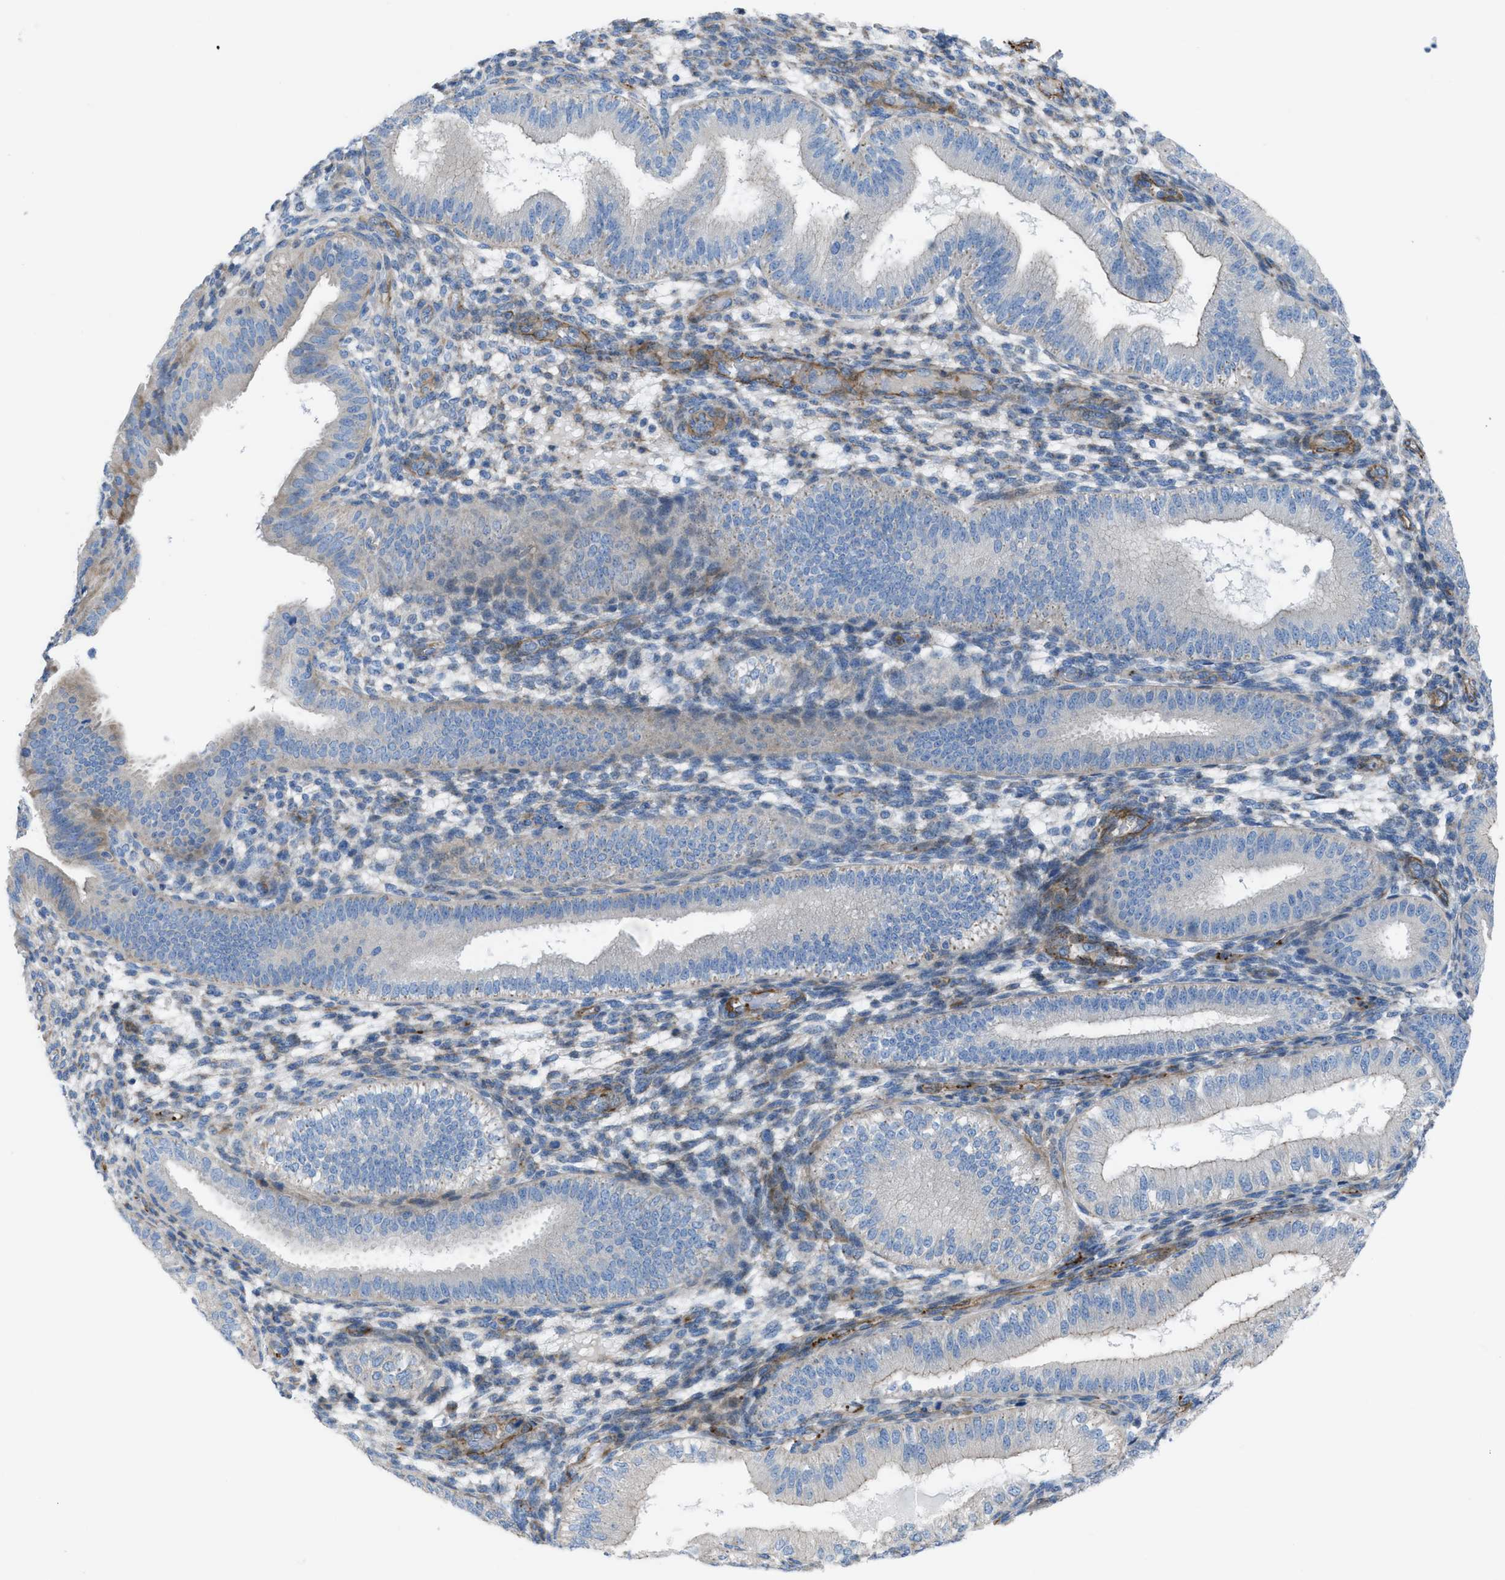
{"staining": {"intensity": "moderate", "quantity": "<25%", "location": "cytoplasmic/membranous"}, "tissue": "endometrium", "cell_type": "Cells in endometrial stroma", "image_type": "normal", "snomed": [{"axis": "morphology", "description": "Normal tissue, NOS"}, {"axis": "topography", "description": "Endometrium"}], "caption": "A histopathology image of endometrium stained for a protein displays moderate cytoplasmic/membranous brown staining in cells in endometrial stroma. (Brightfield microscopy of DAB IHC at high magnification).", "gene": "KCNH7", "patient": {"sex": "female", "age": 39}}